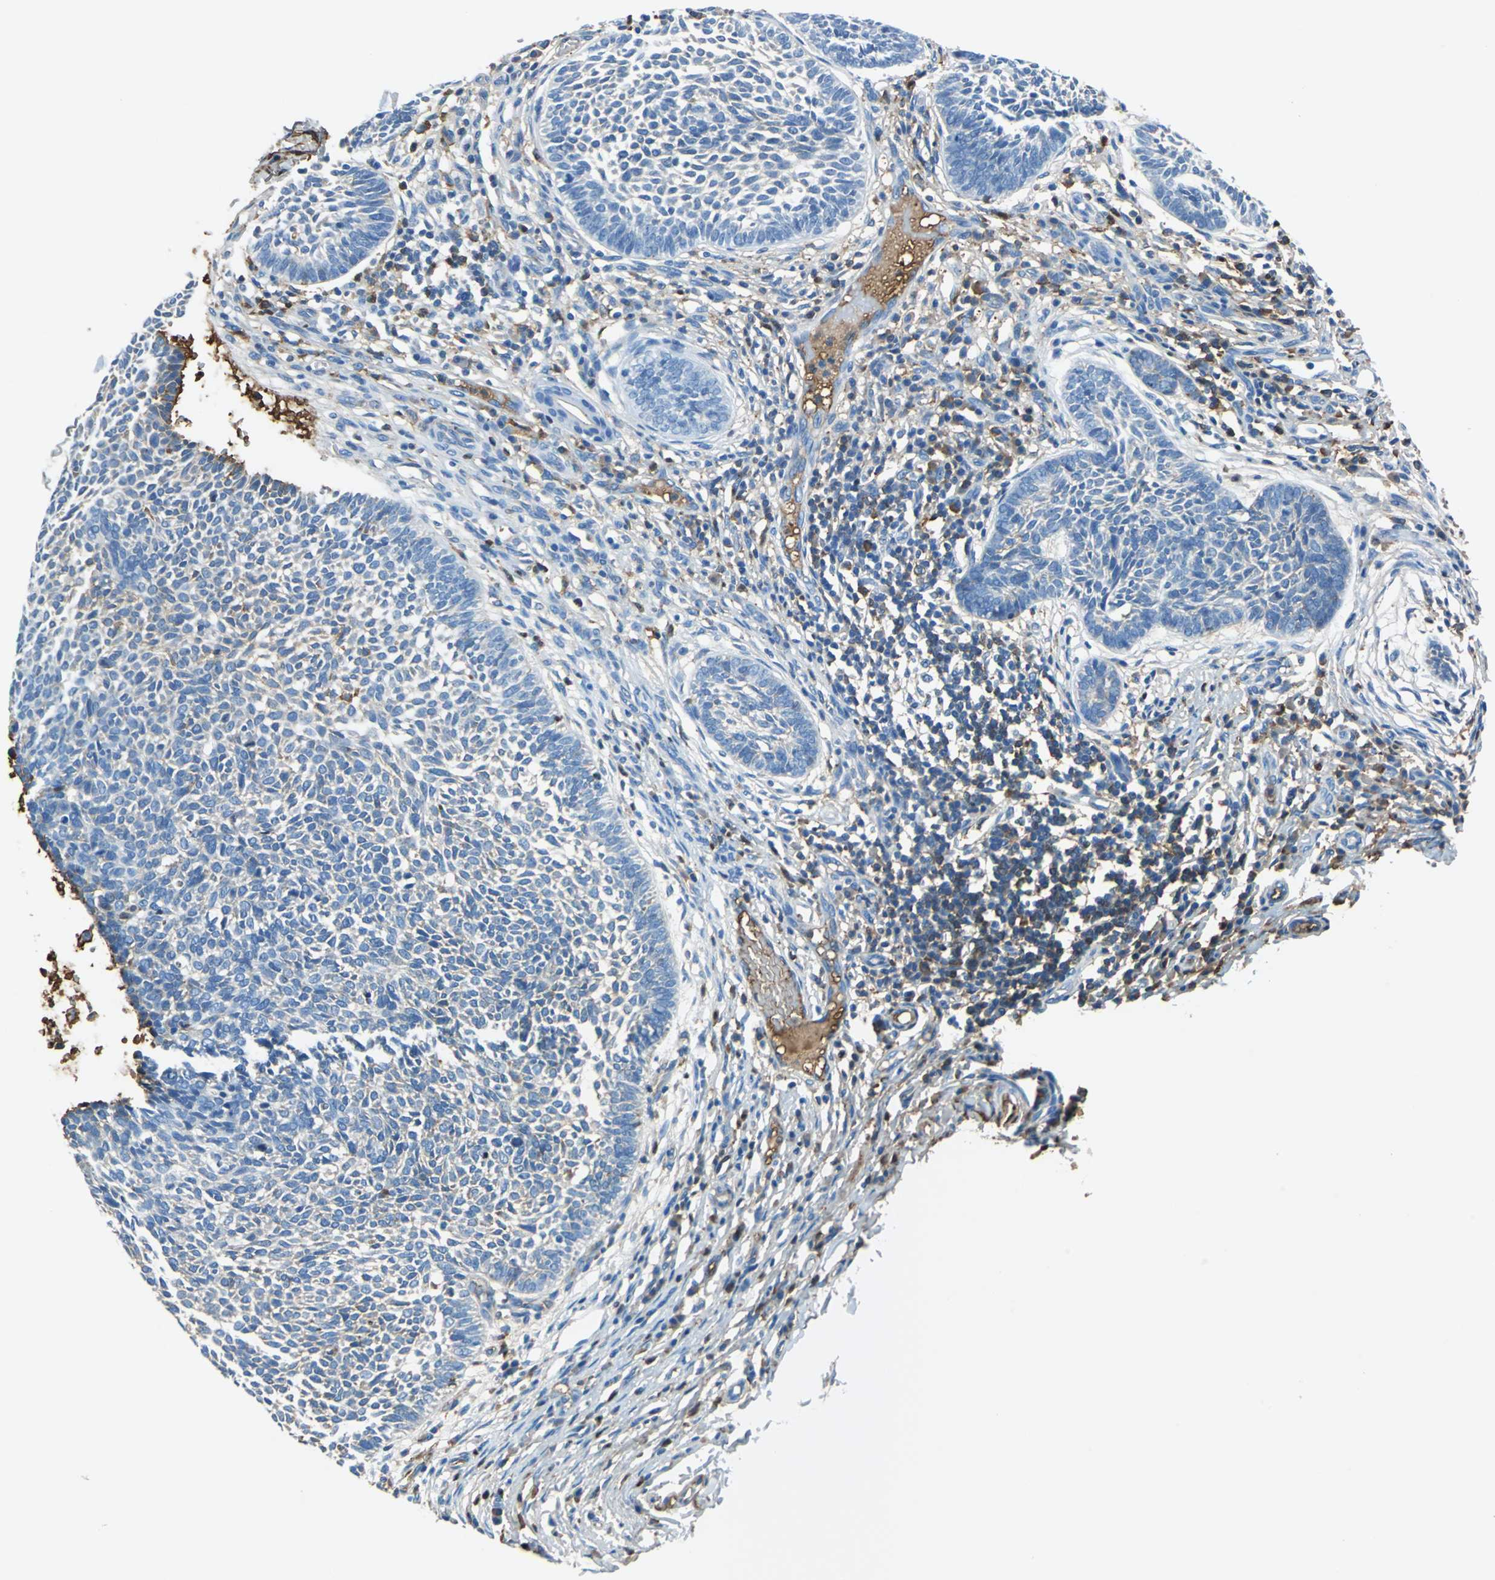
{"staining": {"intensity": "weak", "quantity": "<25%", "location": "cytoplasmic/membranous"}, "tissue": "skin cancer", "cell_type": "Tumor cells", "image_type": "cancer", "snomed": [{"axis": "morphology", "description": "Normal tissue, NOS"}, {"axis": "morphology", "description": "Basal cell carcinoma"}, {"axis": "topography", "description": "Skin"}], "caption": "Tumor cells are negative for brown protein staining in basal cell carcinoma (skin).", "gene": "ALB", "patient": {"sex": "male", "age": 87}}